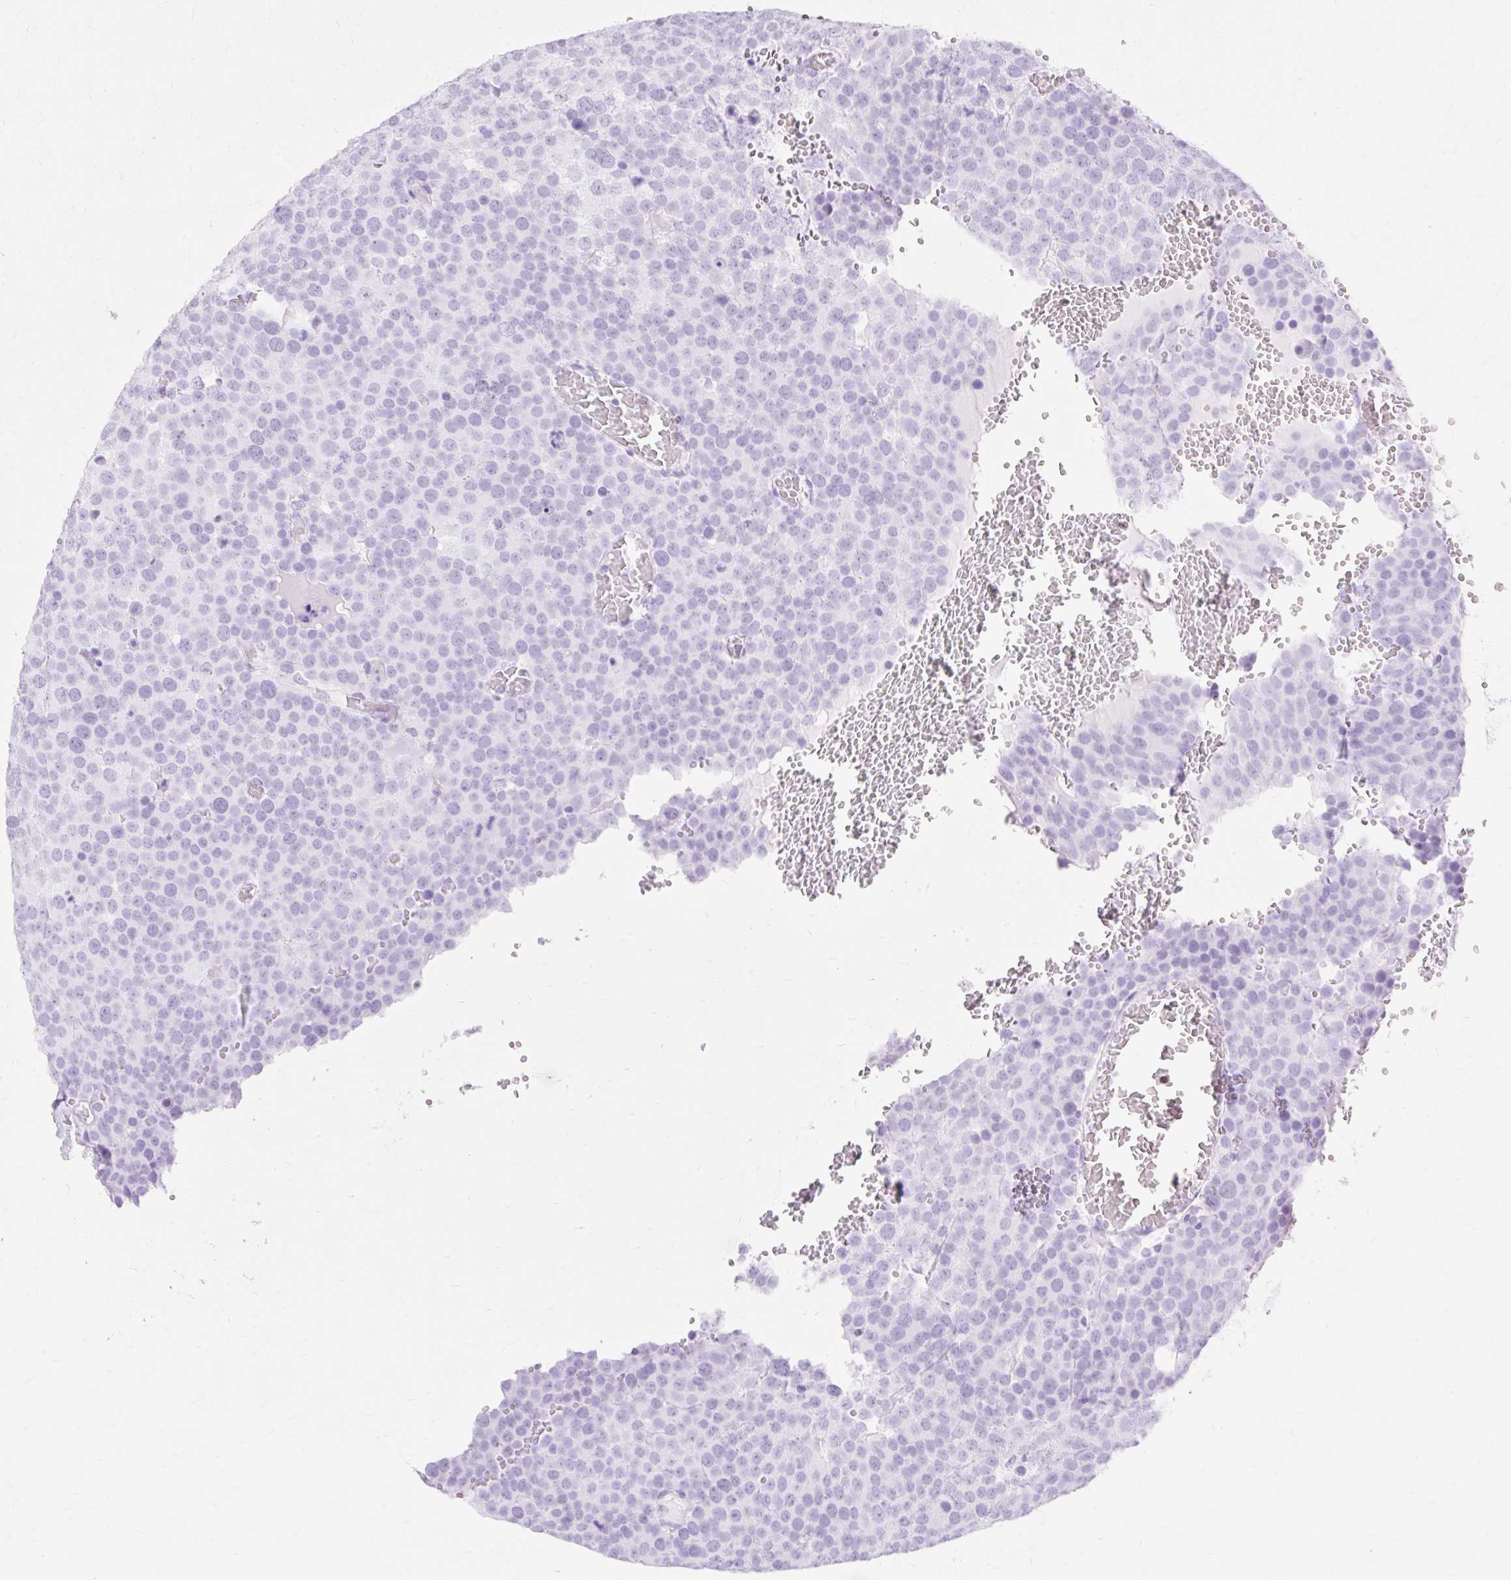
{"staining": {"intensity": "negative", "quantity": "none", "location": "none"}, "tissue": "testis cancer", "cell_type": "Tumor cells", "image_type": "cancer", "snomed": [{"axis": "morphology", "description": "Seminoma, NOS"}, {"axis": "topography", "description": "Testis"}], "caption": "IHC histopathology image of human testis cancer (seminoma) stained for a protein (brown), which exhibits no expression in tumor cells.", "gene": "MBP", "patient": {"sex": "male", "age": 71}}